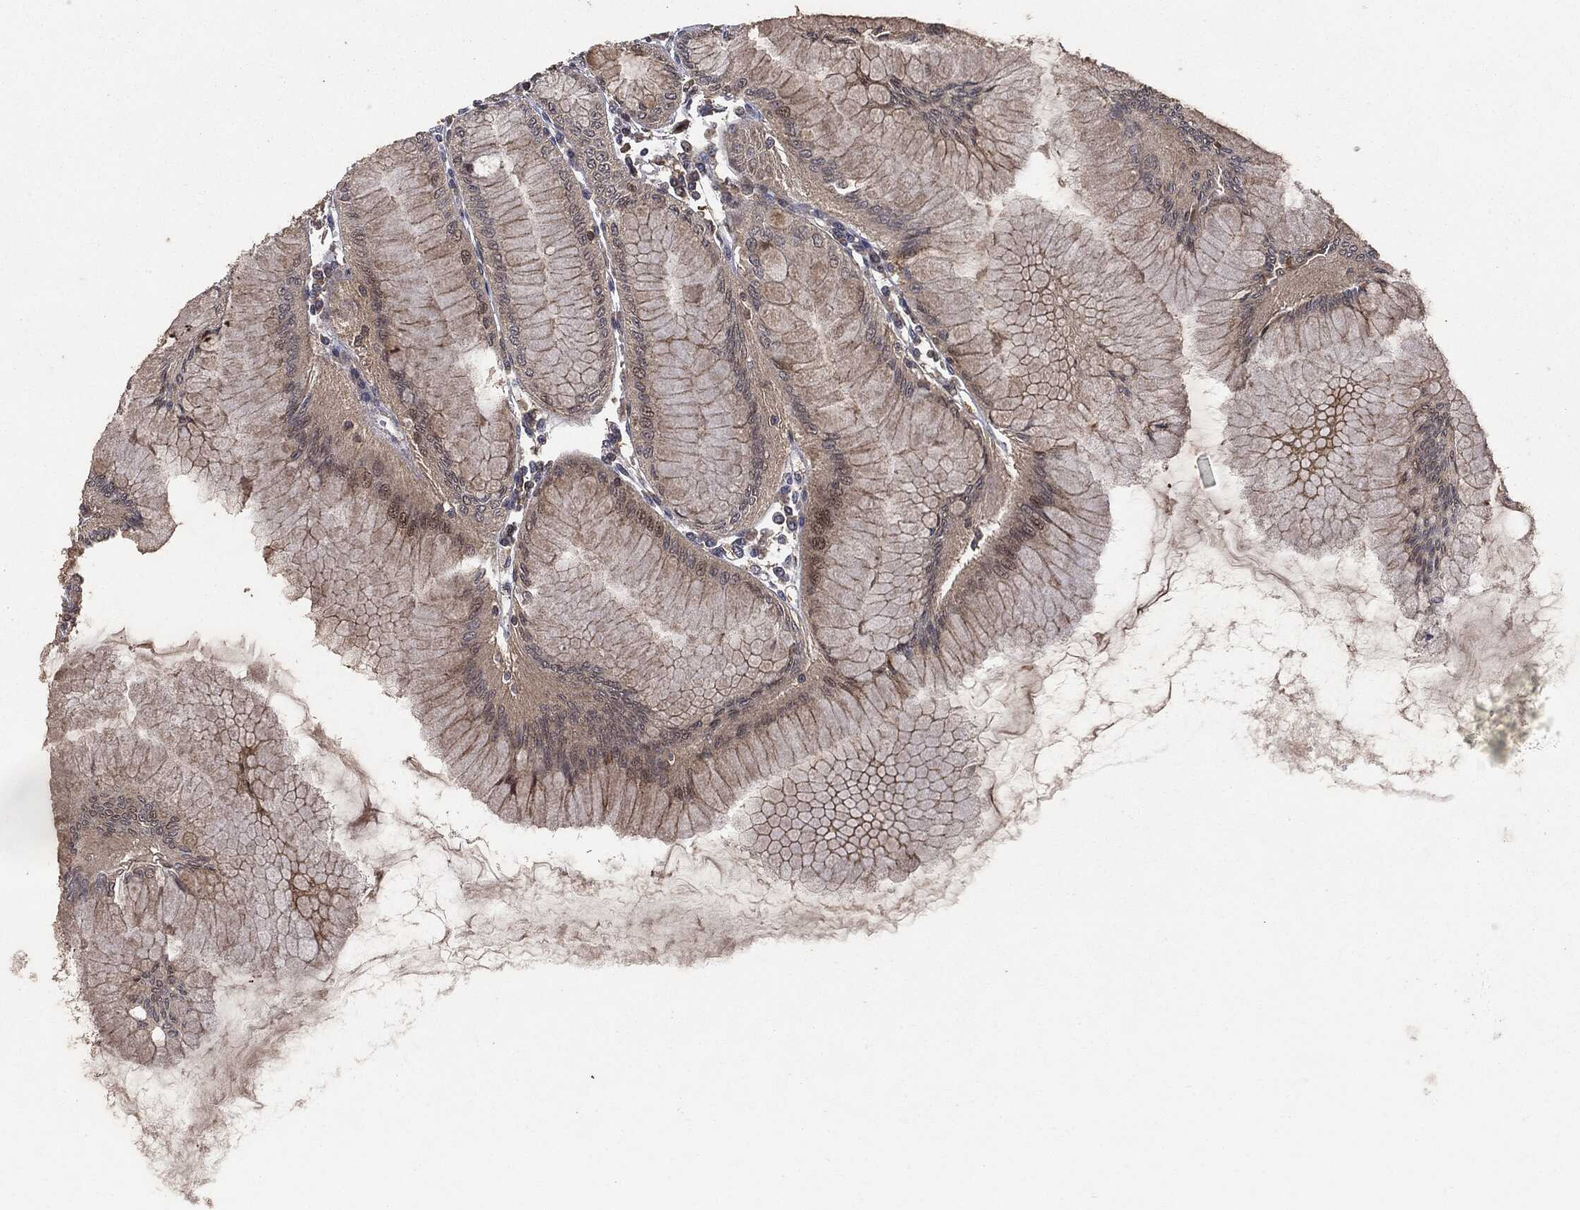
{"staining": {"intensity": "strong", "quantity": "25%-75%", "location": "cytoplasmic/membranous"}, "tissue": "stomach", "cell_type": "Glandular cells", "image_type": "normal", "snomed": [{"axis": "morphology", "description": "Normal tissue, NOS"}, {"axis": "topography", "description": "Stomach"}], "caption": "This is a micrograph of IHC staining of normal stomach, which shows strong expression in the cytoplasmic/membranous of glandular cells.", "gene": "PTPA", "patient": {"sex": "female", "age": 57}}